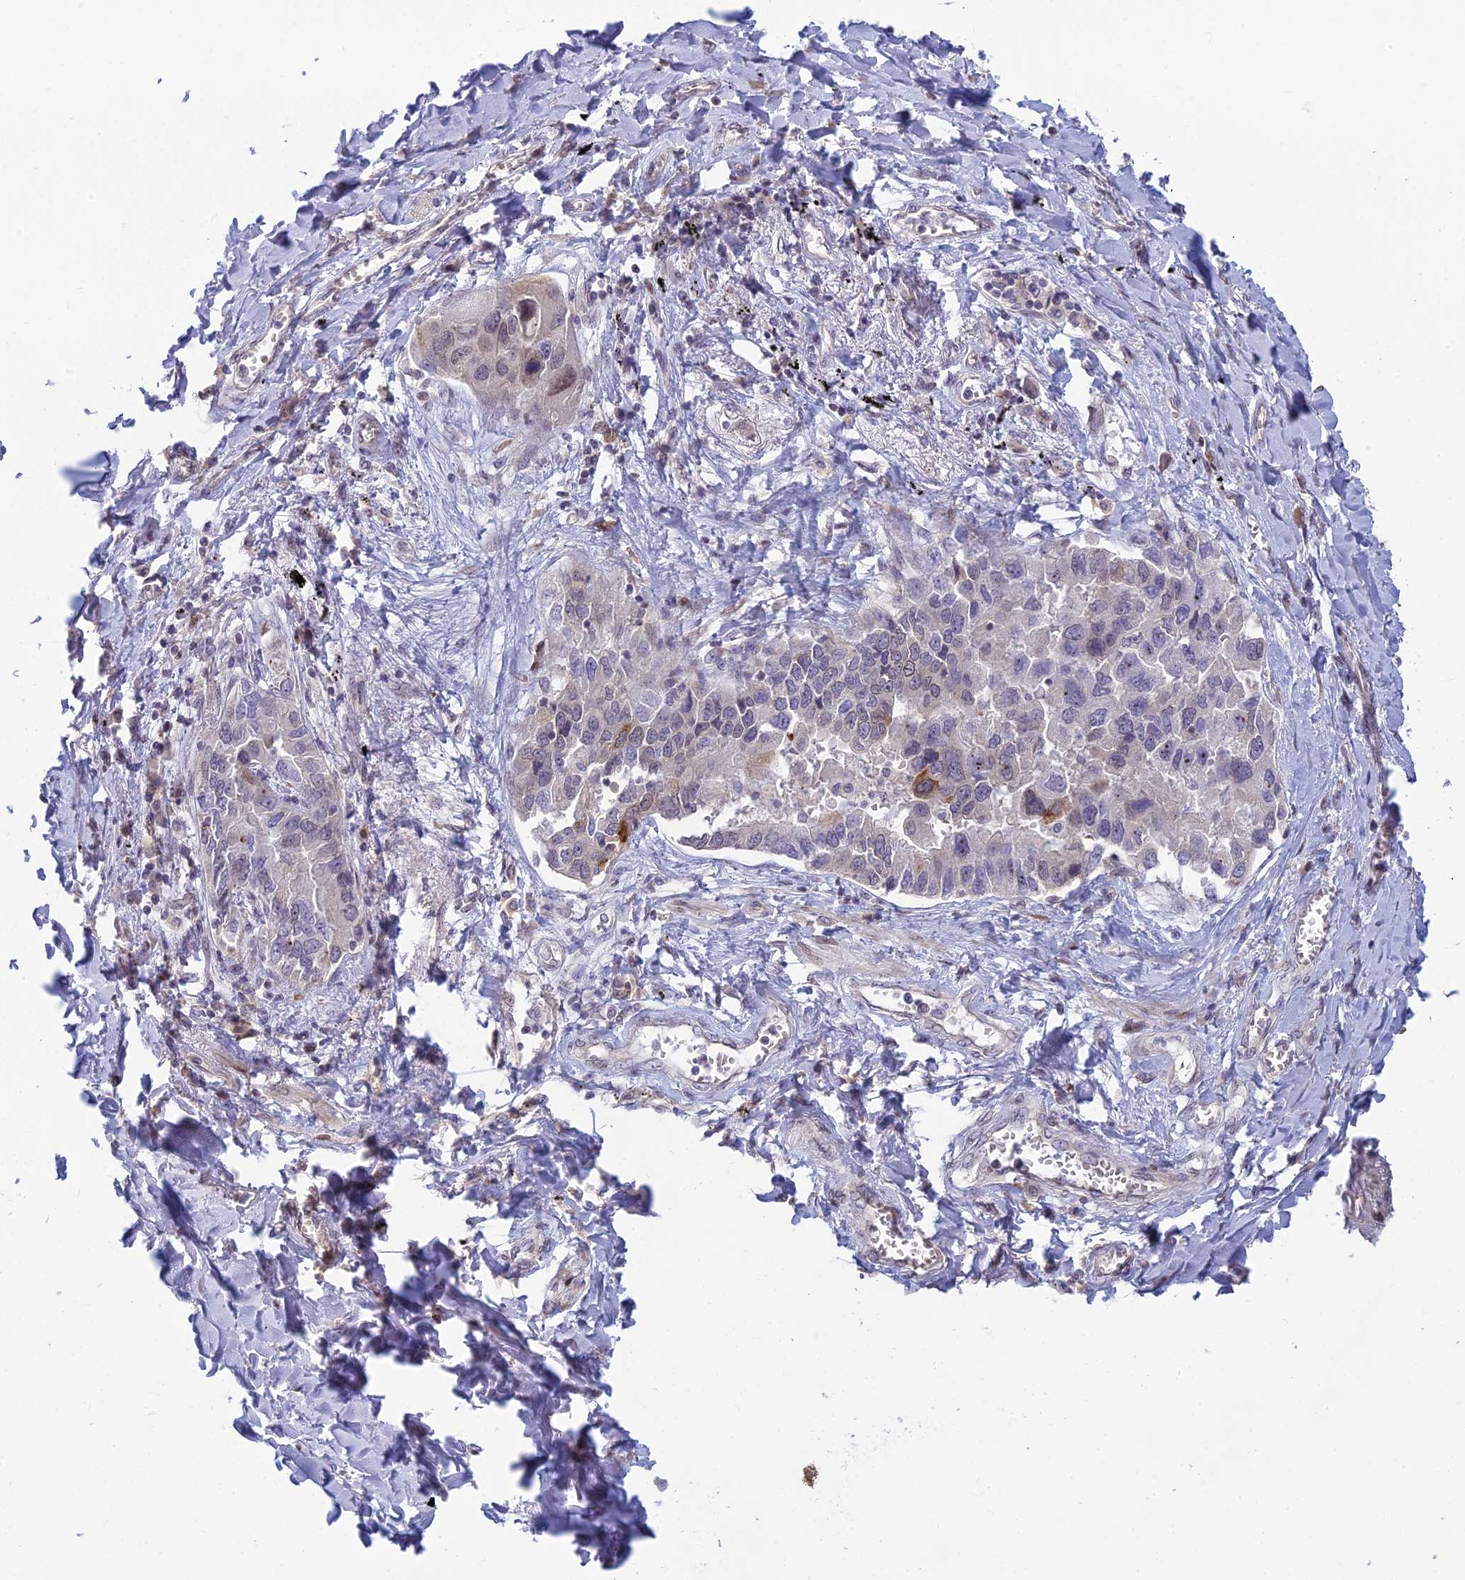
{"staining": {"intensity": "weak", "quantity": "<25%", "location": "cytoplasmic/membranous,nuclear"}, "tissue": "lung cancer", "cell_type": "Tumor cells", "image_type": "cancer", "snomed": [{"axis": "morphology", "description": "Adenocarcinoma, NOS"}, {"axis": "topography", "description": "Lung"}], "caption": "A micrograph of human adenocarcinoma (lung) is negative for staining in tumor cells.", "gene": "DTX2", "patient": {"sex": "male", "age": 67}}